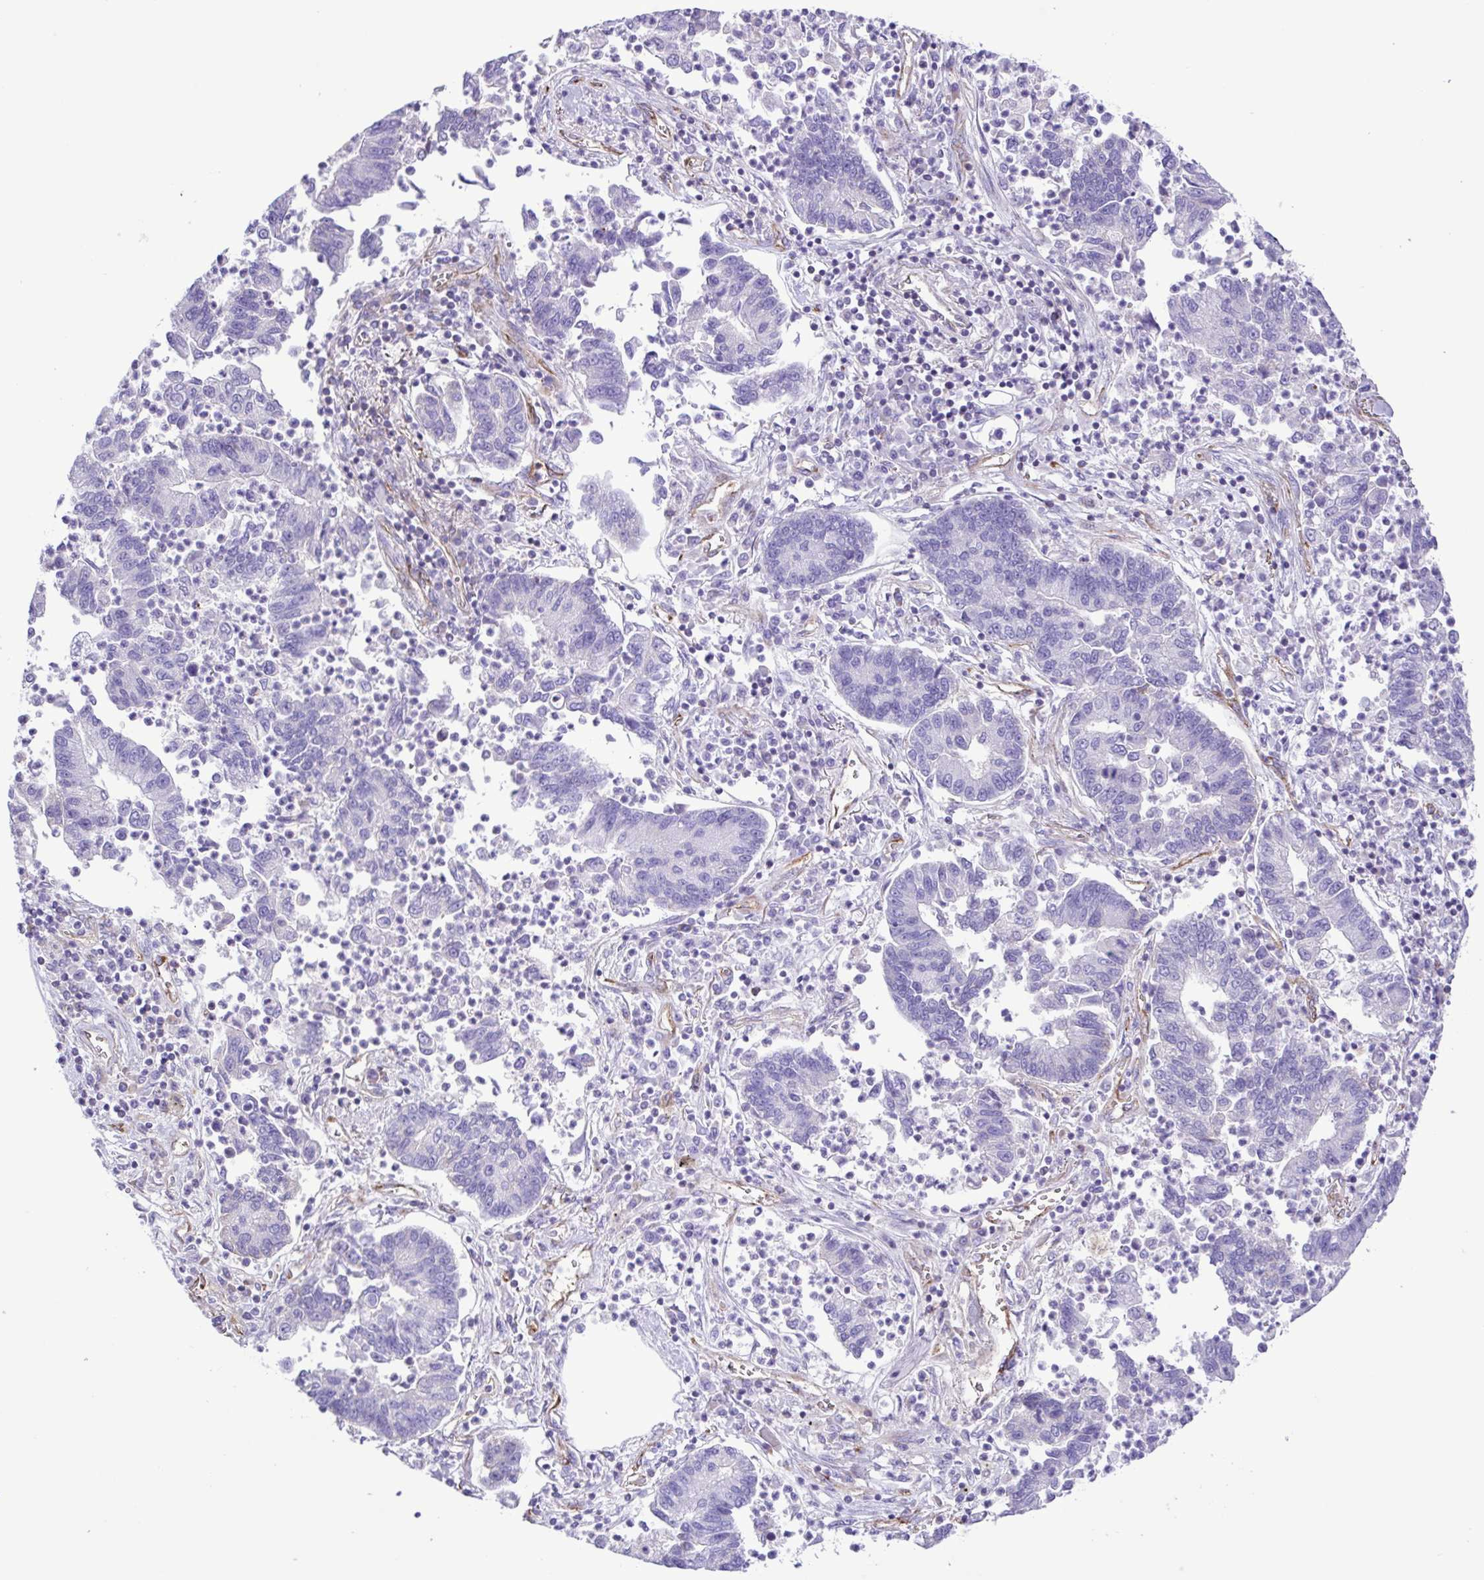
{"staining": {"intensity": "negative", "quantity": "none", "location": "none"}, "tissue": "lung cancer", "cell_type": "Tumor cells", "image_type": "cancer", "snomed": [{"axis": "morphology", "description": "Adenocarcinoma, NOS"}, {"axis": "topography", "description": "Lung"}], "caption": "High magnification brightfield microscopy of adenocarcinoma (lung) stained with DAB (brown) and counterstained with hematoxylin (blue): tumor cells show no significant expression.", "gene": "FLT1", "patient": {"sex": "female", "age": 57}}